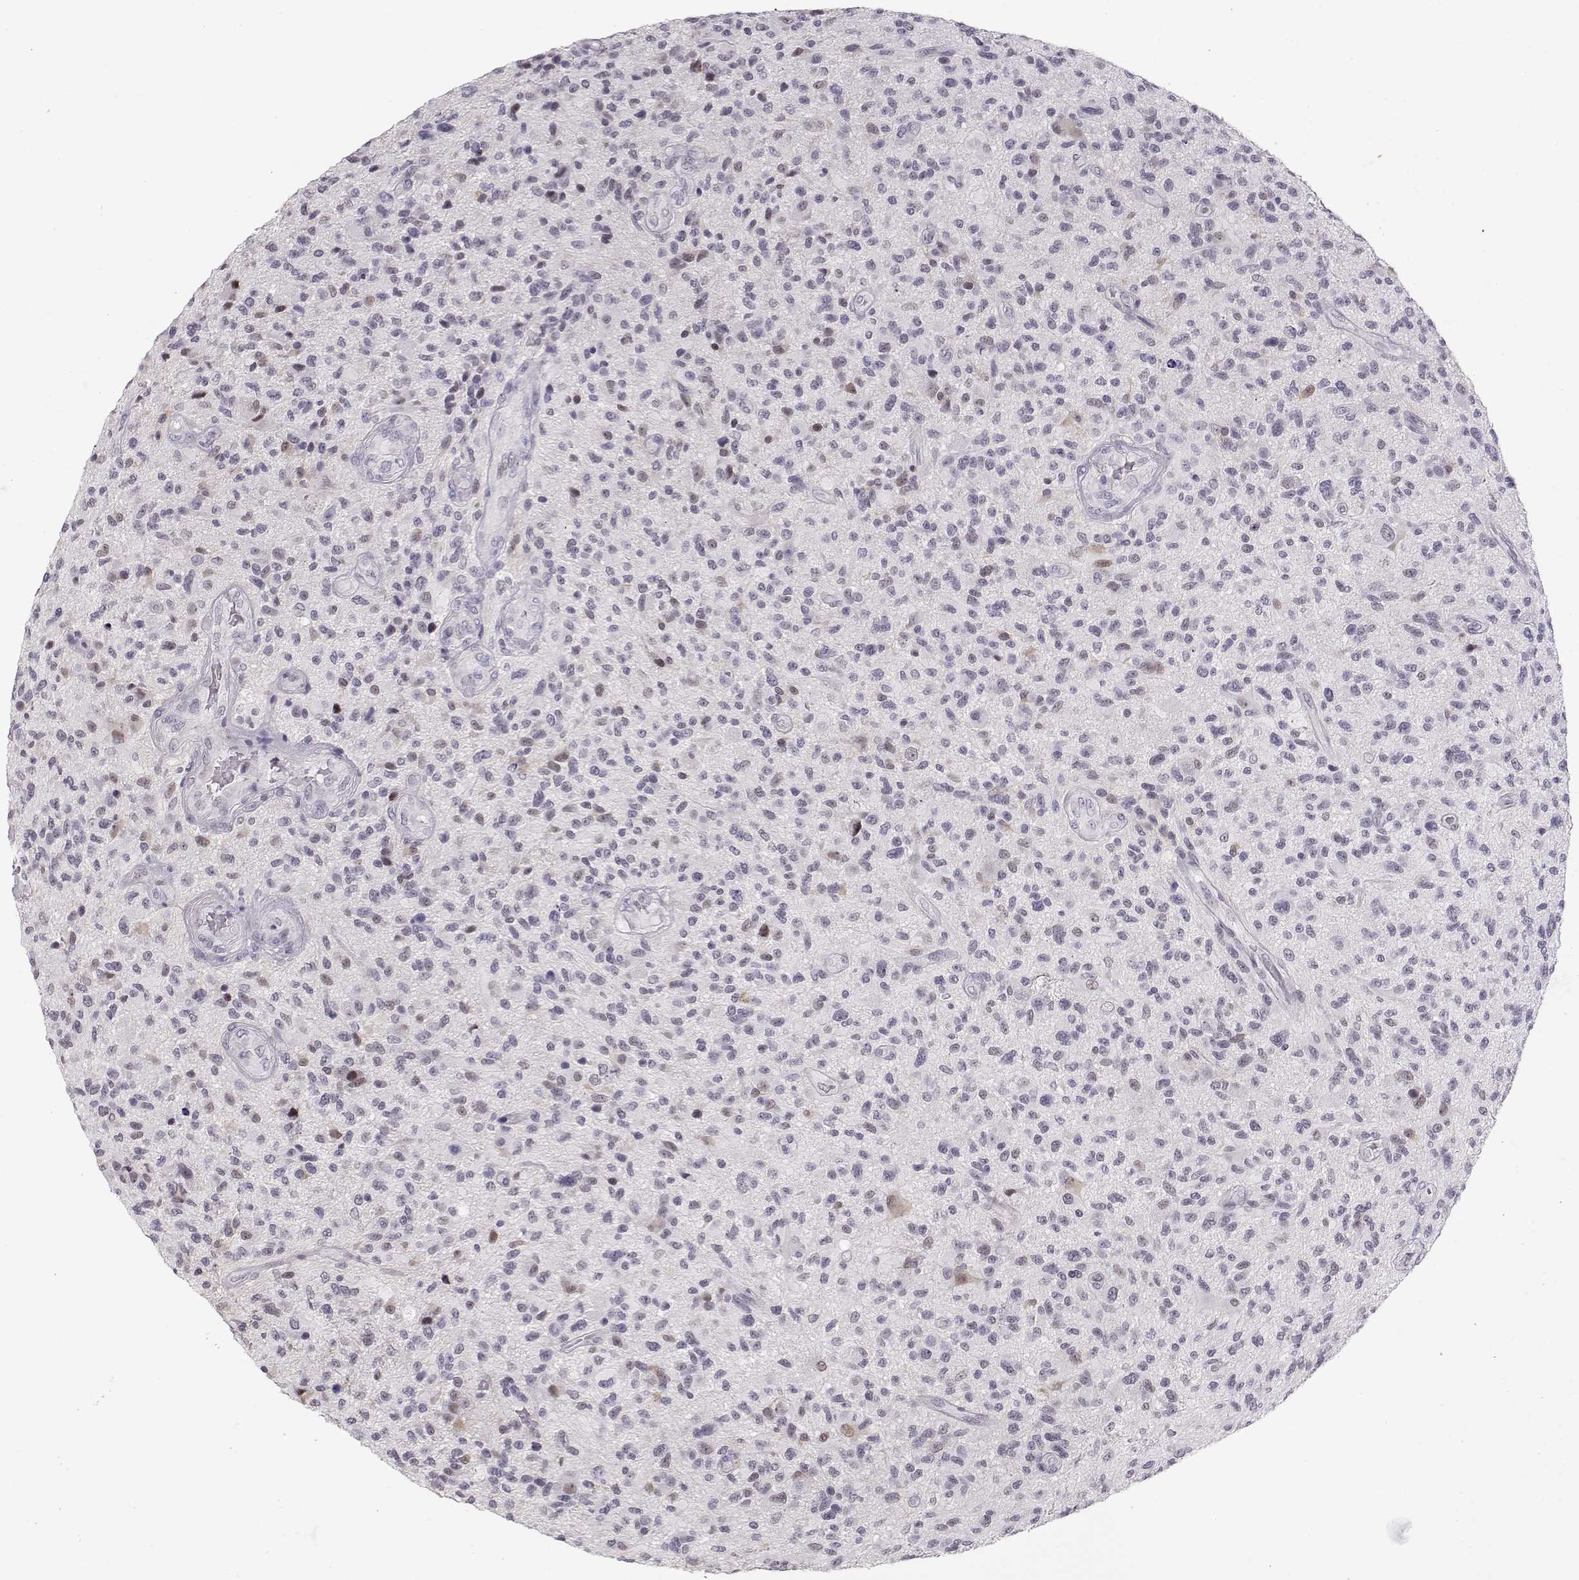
{"staining": {"intensity": "negative", "quantity": "none", "location": "none"}, "tissue": "glioma", "cell_type": "Tumor cells", "image_type": "cancer", "snomed": [{"axis": "morphology", "description": "Glioma, malignant, High grade"}, {"axis": "topography", "description": "Brain"}], "caption": "The immunohistochemistry (IHC) image has no significant positivity in tumor cells of glioma tissue. (DAB (3,3'-diaminobenzidine) IHC with hematoxylin counter stain).", "gene": "TEPP", "patient": {"sex": "male", "age": 47}}